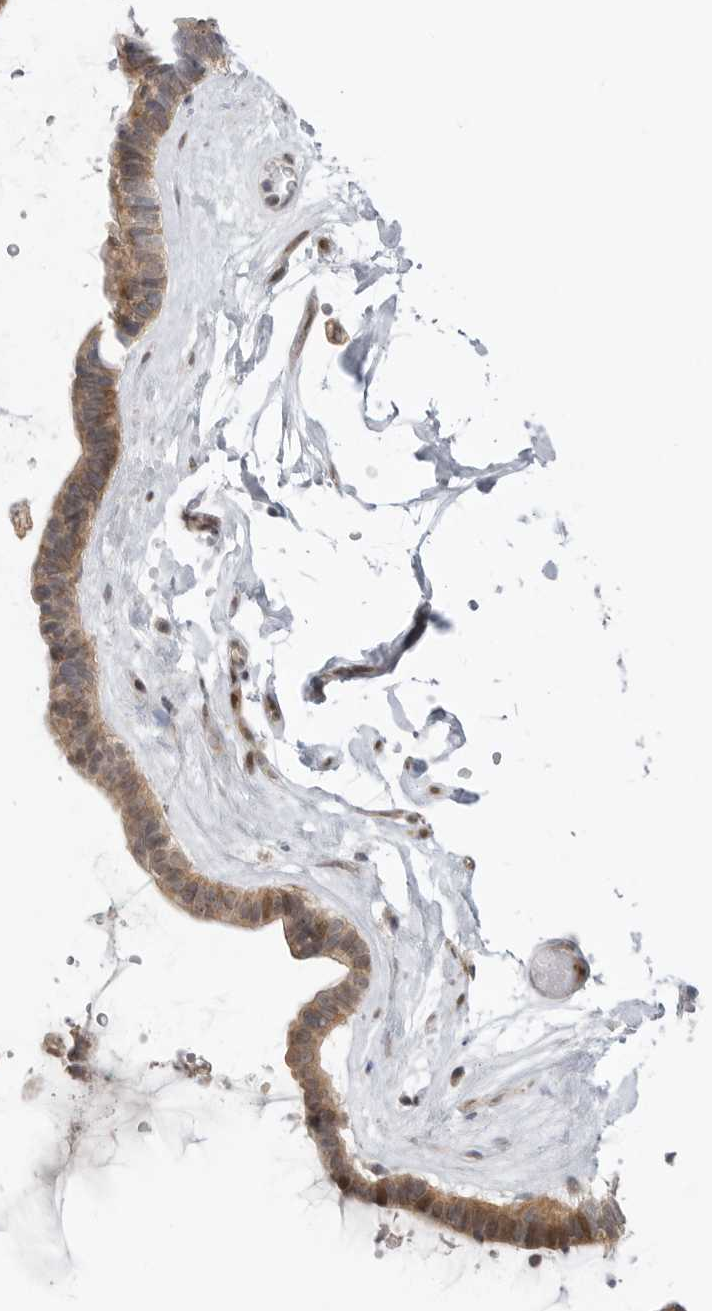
{"staining": {"intensity": "moderate", "quantity": ">75%", "location": "cytoplasmic/membranous"}, "tissue": "ovarian cancer", "cell_type": "Tumor cells", "image_type": "cancer", "snomed": [{"axis": "morphology", "description": "Cystadenocarcinoma, serous, NOS"}, {"axis": "topography", "description": "Ovary"}], "caption": "Moderate cytoplasmic/membranous positivity is present in approximately >75% of tumor cells in serous cystadenocarcinoma (ovarian). Using DAB (3,3'-diaminobenzidine) (brown) and hematoxylin (blue) stains, captured at high magnification using brightfield microscopy.", "gene": "GGT6", "patient": {"sex": "female", "age": 56}}